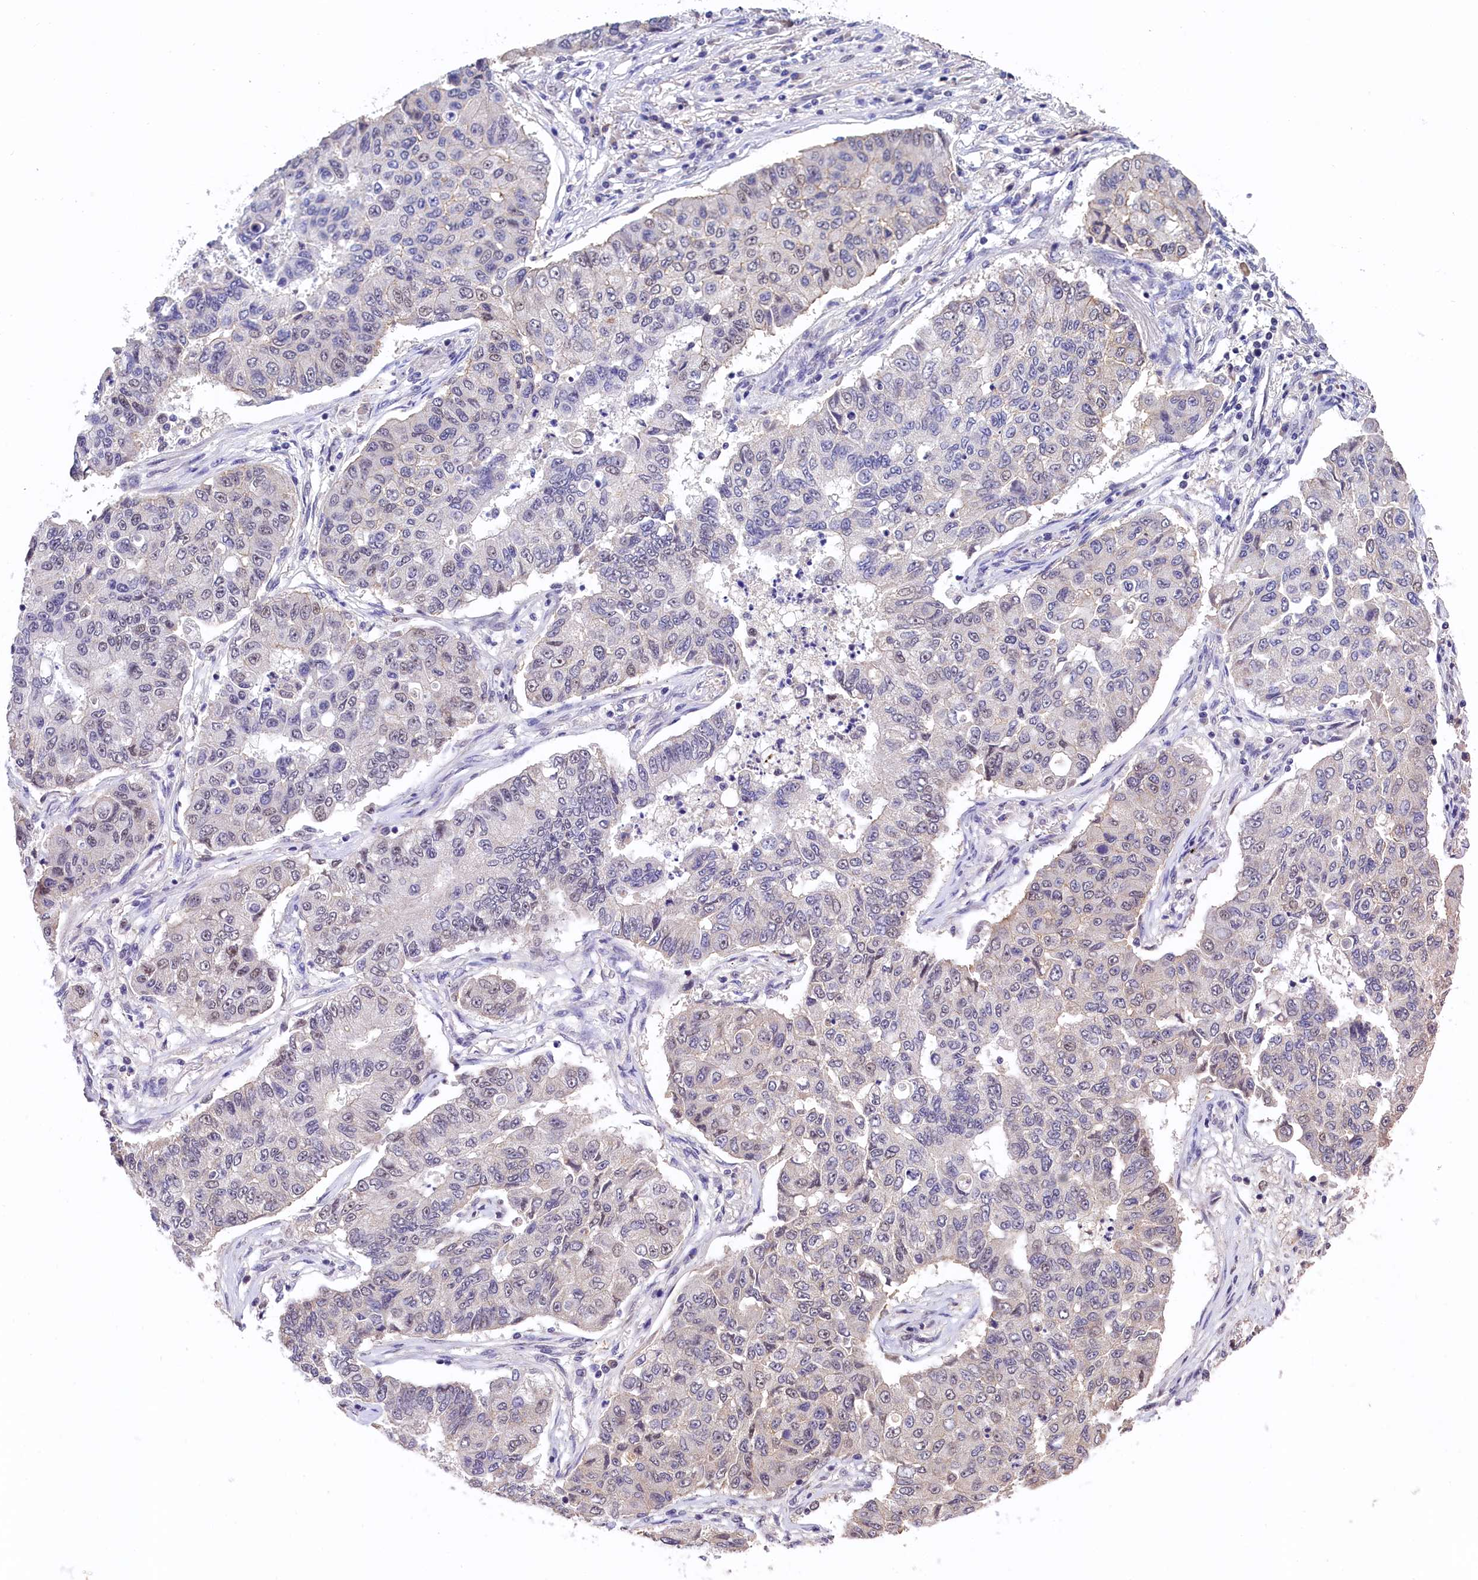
{"staining": {"intensity": "negative", "quantity": "none", "location": "none"}, "tissue": "lung cancer", "cell_type": "Tumor cells", "image_type": "cancer", "snomed": [{"axis": "morphology", "description": "Squamous cell carcinoma, NOS"}, {"axis": "topography", "description": "Lung"}], "caption": "This photomicrograph is of lung cancer (squamous cell carcinoma) stained with IHC to label a protein in brown with the nuclei are counter-stained blue. There is no expression in tumor cells. (DAB immunohistochemistry, high magnification).", "gene": "HECTD4", "patient": {"sex": "male", "age": 74}}